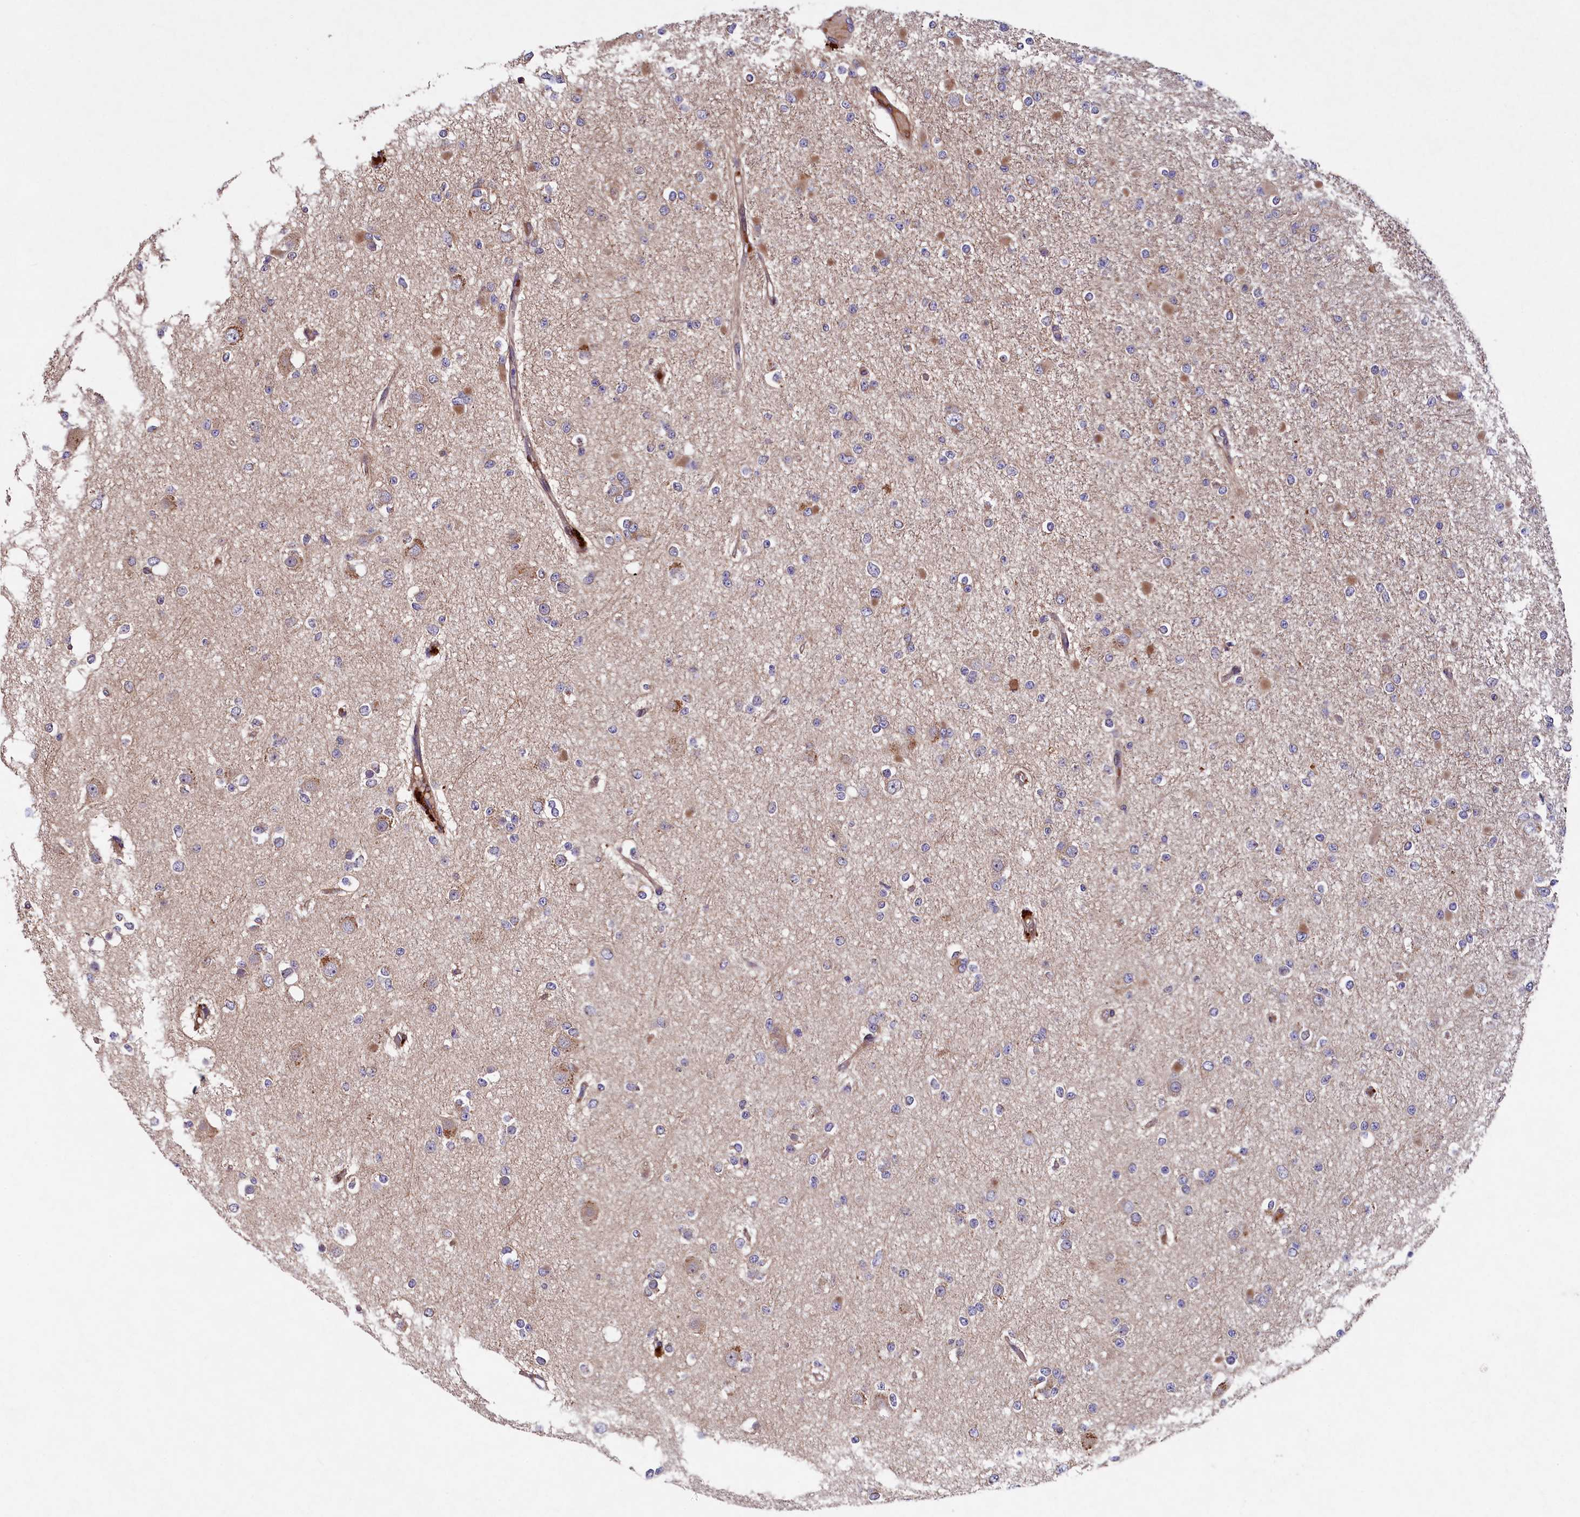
{"staining": {"intensity": "moderate", "quantity": "<25%", "location": "cytoplasmic/membranous"}, "tissue": "glioma", "cell_type": "Tumor cells", "image_type": "cancer", "snomed": [{"axis": "morphology", "description": "Glioma, malignant, Low grade"}, {"axis": "topography", "description": "Brain"}], "caption": "The image exhibits a brown stain indicating the presence of a protein in the cytoplasmic/membranous of tumor cells in glioma. The protein is shown in brown color, while the nuclei are stained blue.", "gene": "ARRDC4", "patient": {"sex": "female", "age": 22}}